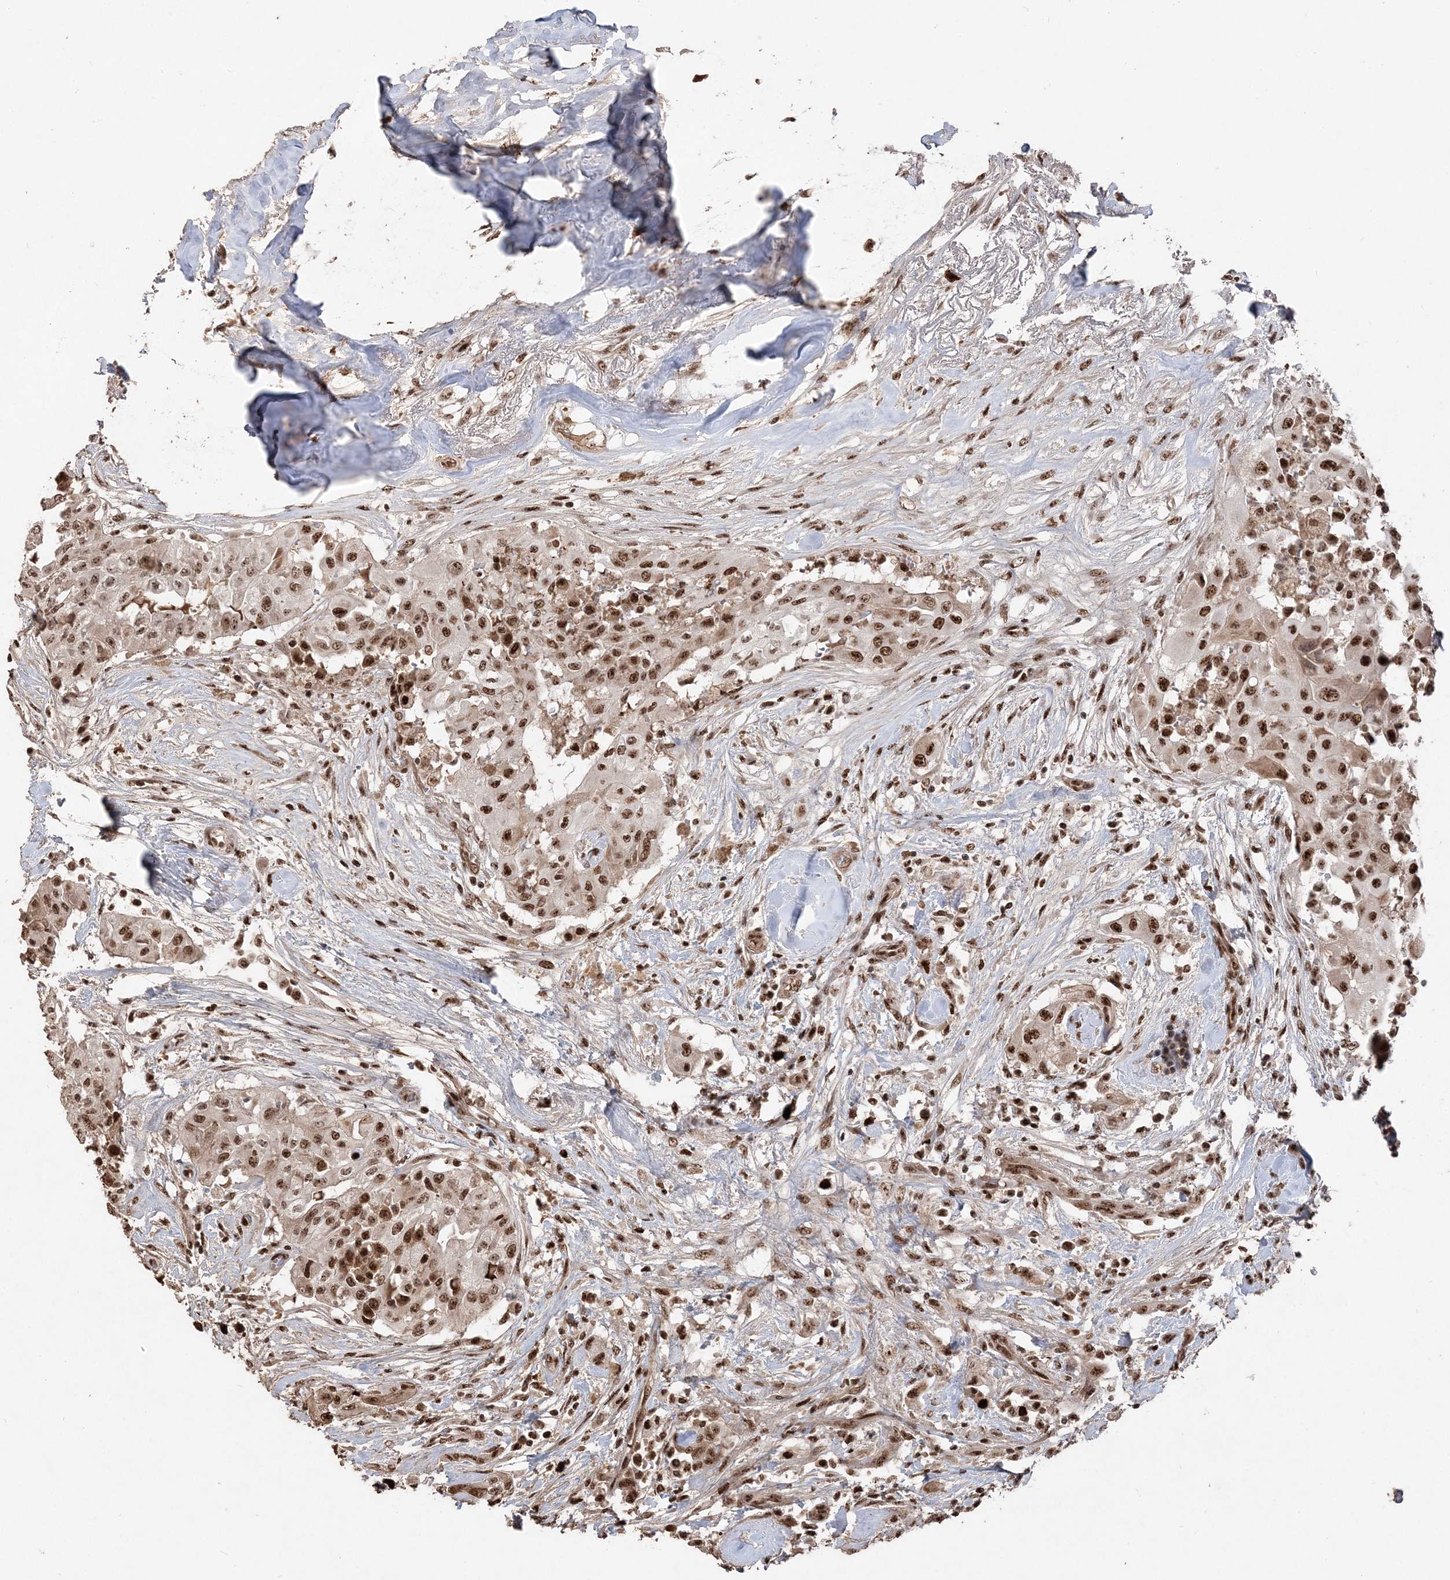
{"staining": {"intensity": "moderate", "quantity": ">75%", "location": "nuclear"}, "tissue": "thyroid cancer", "cell_type": "Tumor cells", "image_type": "cancer", "snomed": [{"axis": "morphology", "description": "Papillary adenocarcinoma, NOS"}, {"axis": "topography", "description": "Thyroid gland"}], "caption": "Human thyroid papillary adenocarcinoma stained for a protein (brown) shows moderate nuclear positive positivity in approximately >75% of tumor cells.", "gene": "RBM17", "patient": {"sex": "female", "age": 59}}